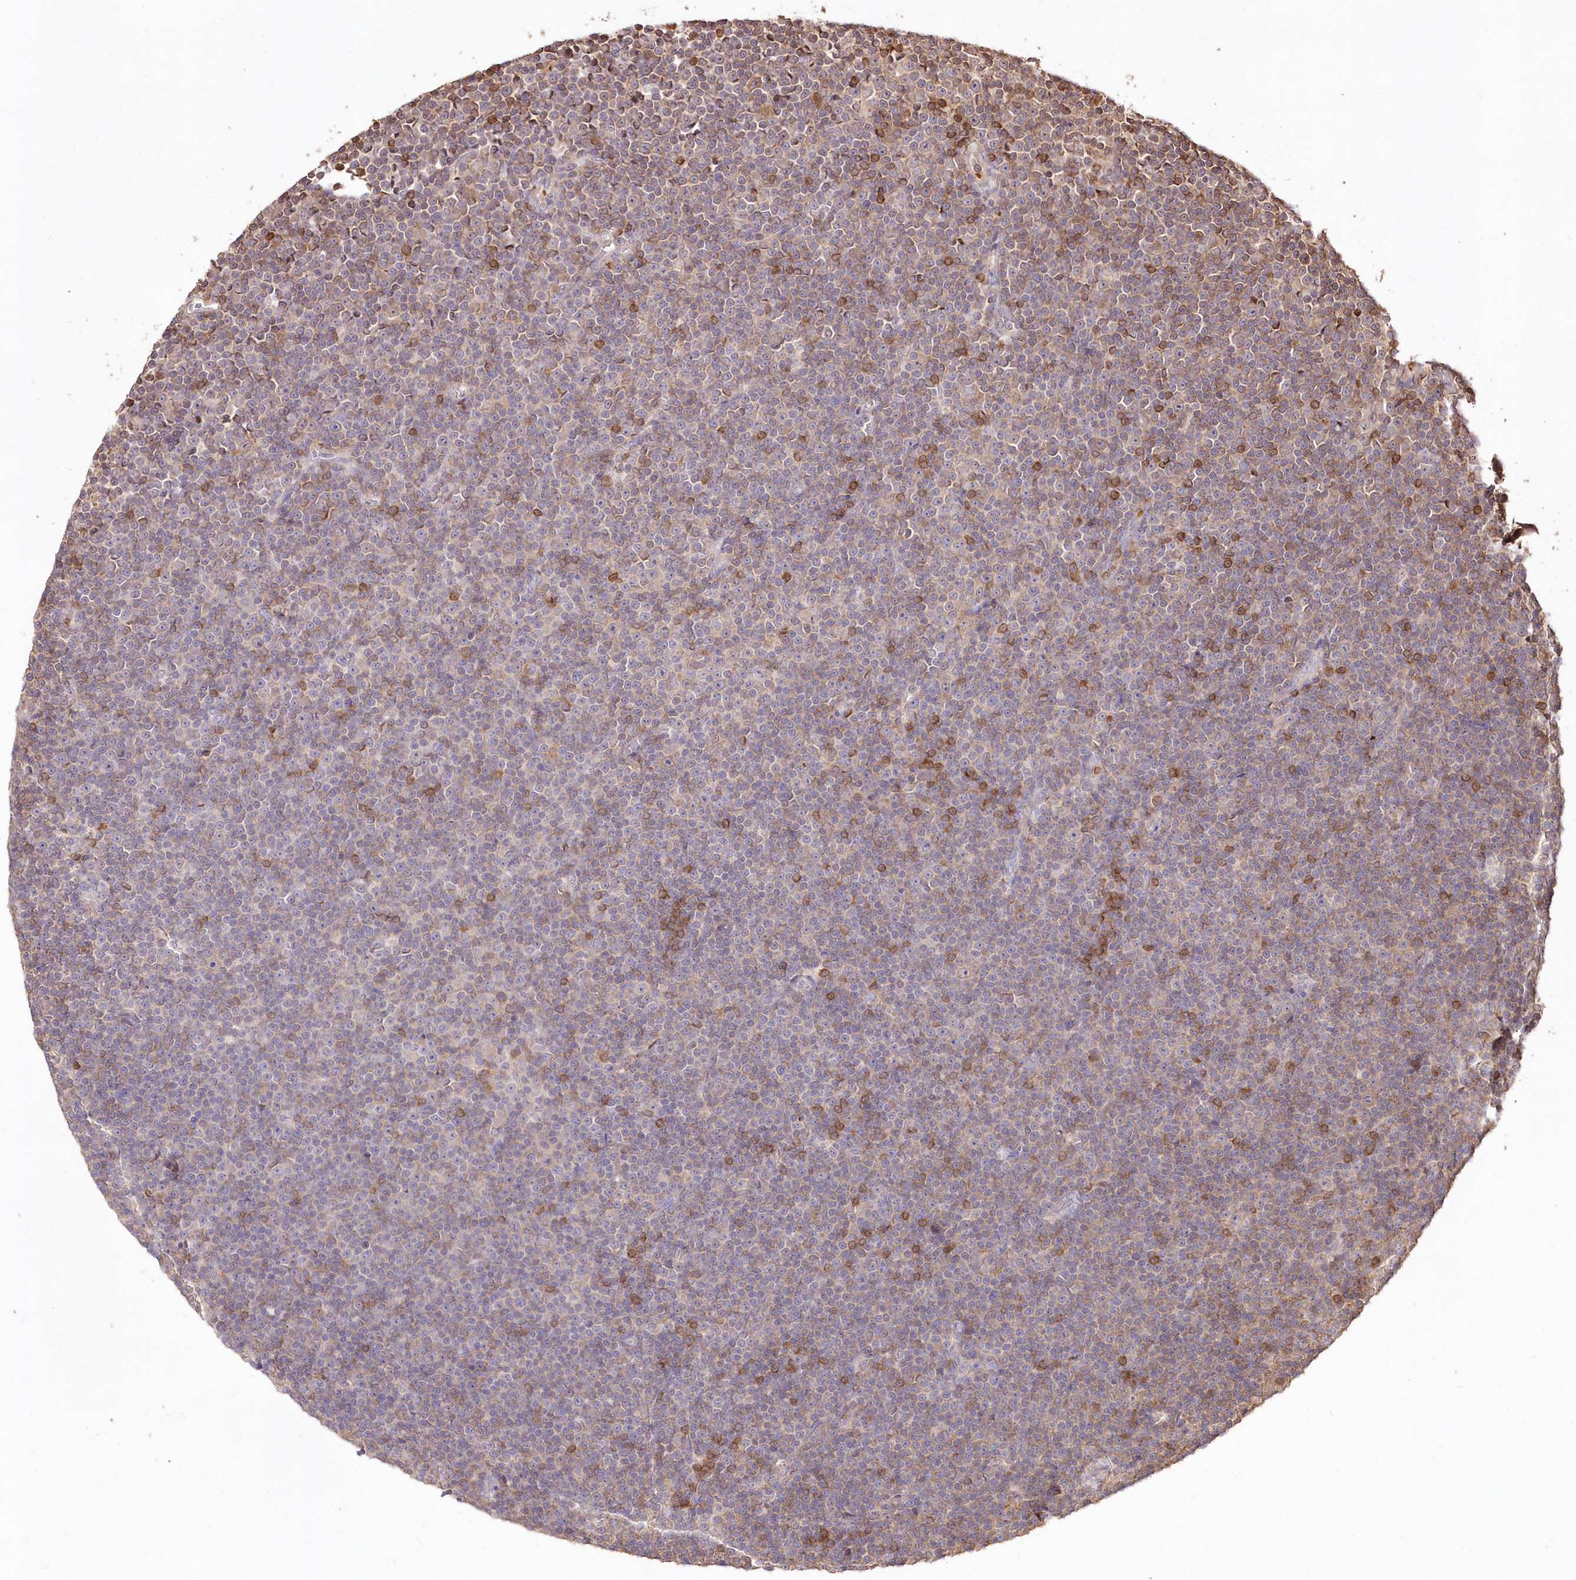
{"staining": {"intensity": "weak", "quantity": "<25%", "location": "cytoplasmic/membranous"}, "tissue": "lymphoma", "cell_type": "Tumor cells", "image_type": "cancer", "snomed": [{"axis": "morphology", "description": "Malignant lymphoma, non-Hodgkin's type, Low grade"}, {"axis": "topography", "description": "Lymph node"}], "caption": "The immunohistochemistry (IHC) image has no significant positivity in tumor cells of malignant lymphoma, non-Hodgkin's type (low-grade) tissue.", "gene": "STK17B", "patient": {"sex": "female", "age": 67}}